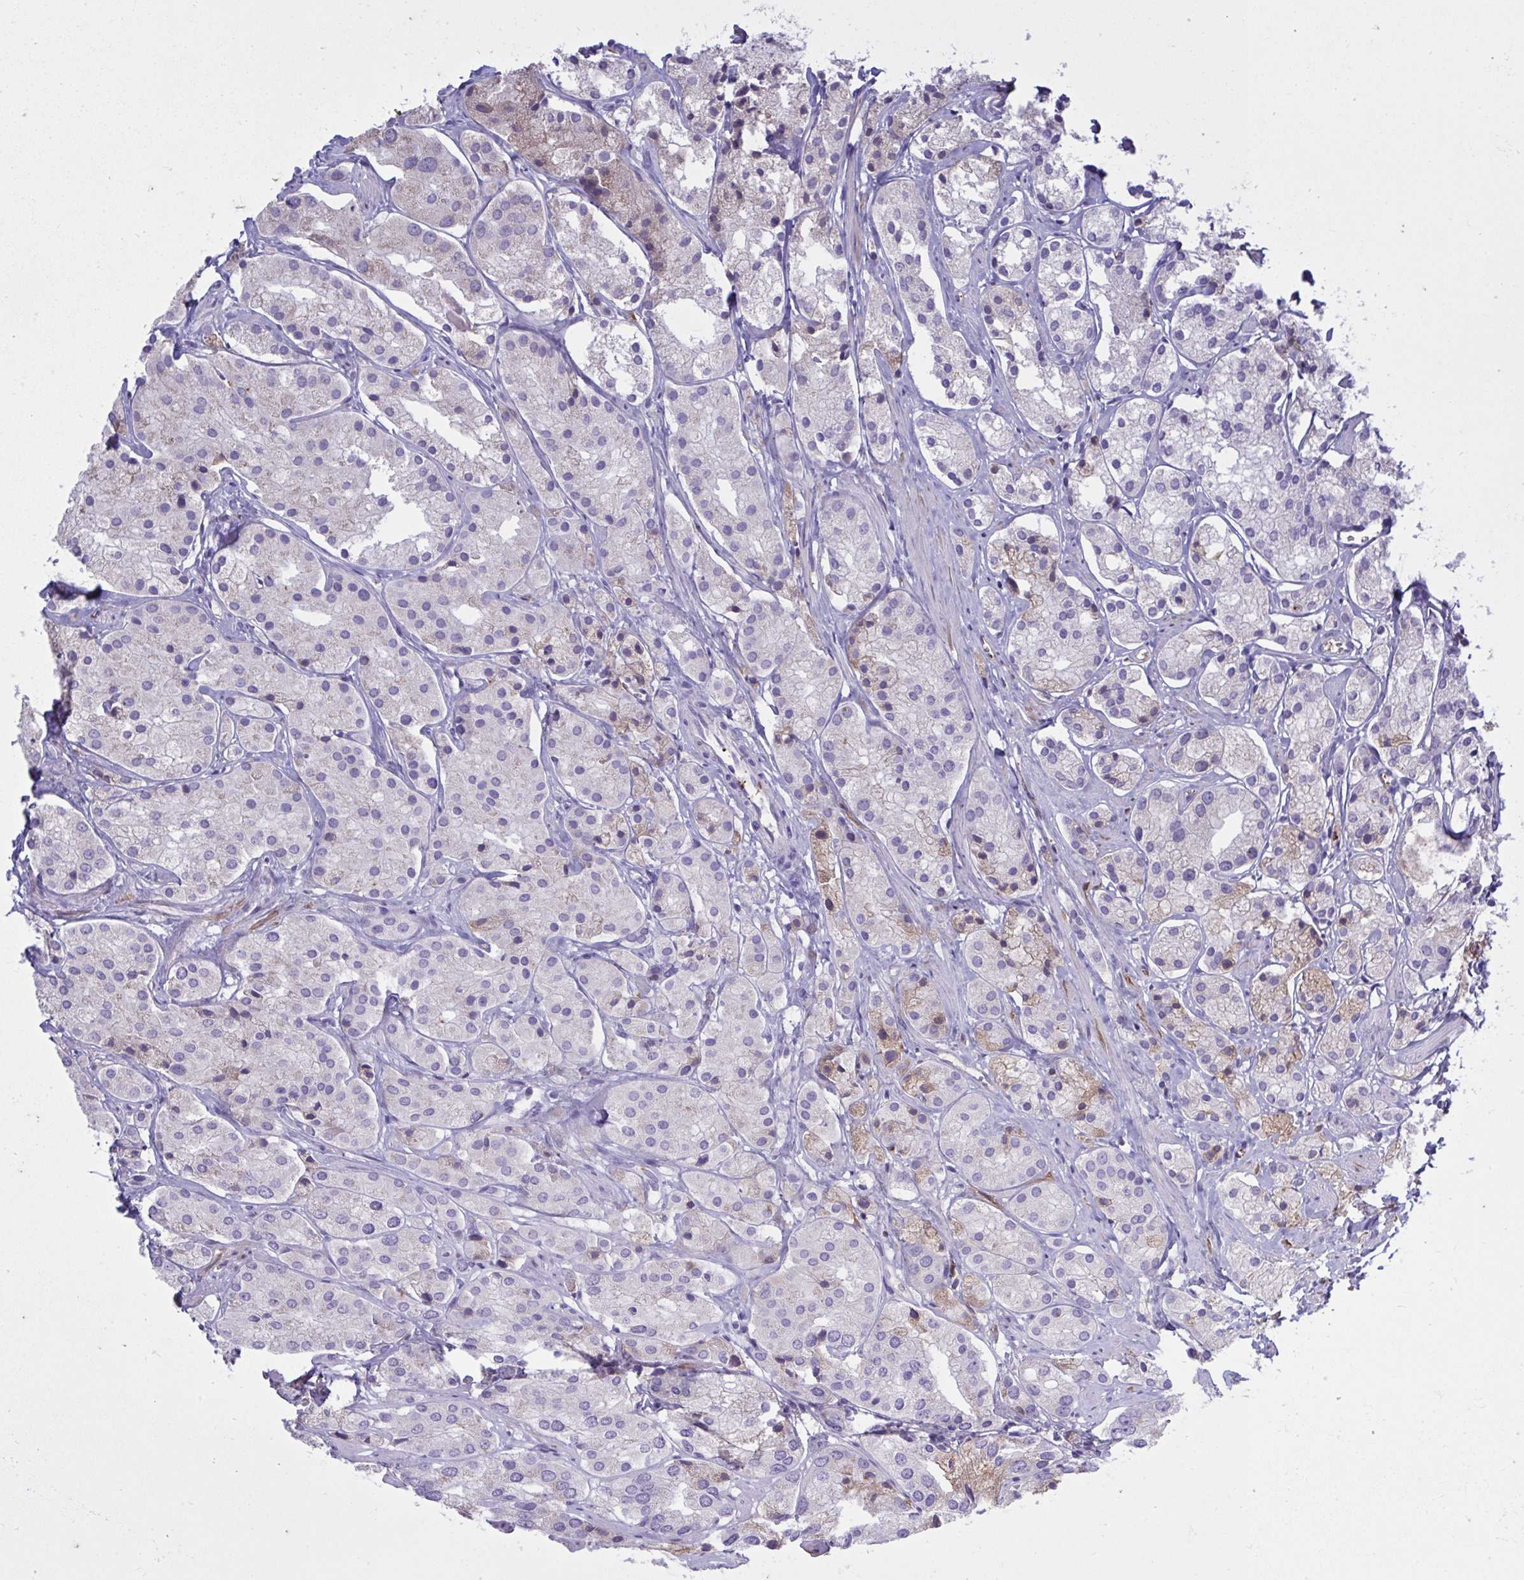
{"staining": {"intensity": "negative", "quantity": "none", "location": "none"}, "tissue": "prostate cancer", "cell_type": "Tumor cells", "image_type": "cancer", "snomed": [{"axis": "morphology", "description": "Adenocarcinoma, Low grade"}, {"axis": "topography", "description": "Prostate"}], "caption": "Micrograph shows no significant protein staining in tumor cells of prostate cancer.", "gene": "IL1R1", "patient": {"sex": "male", "age": 69}}